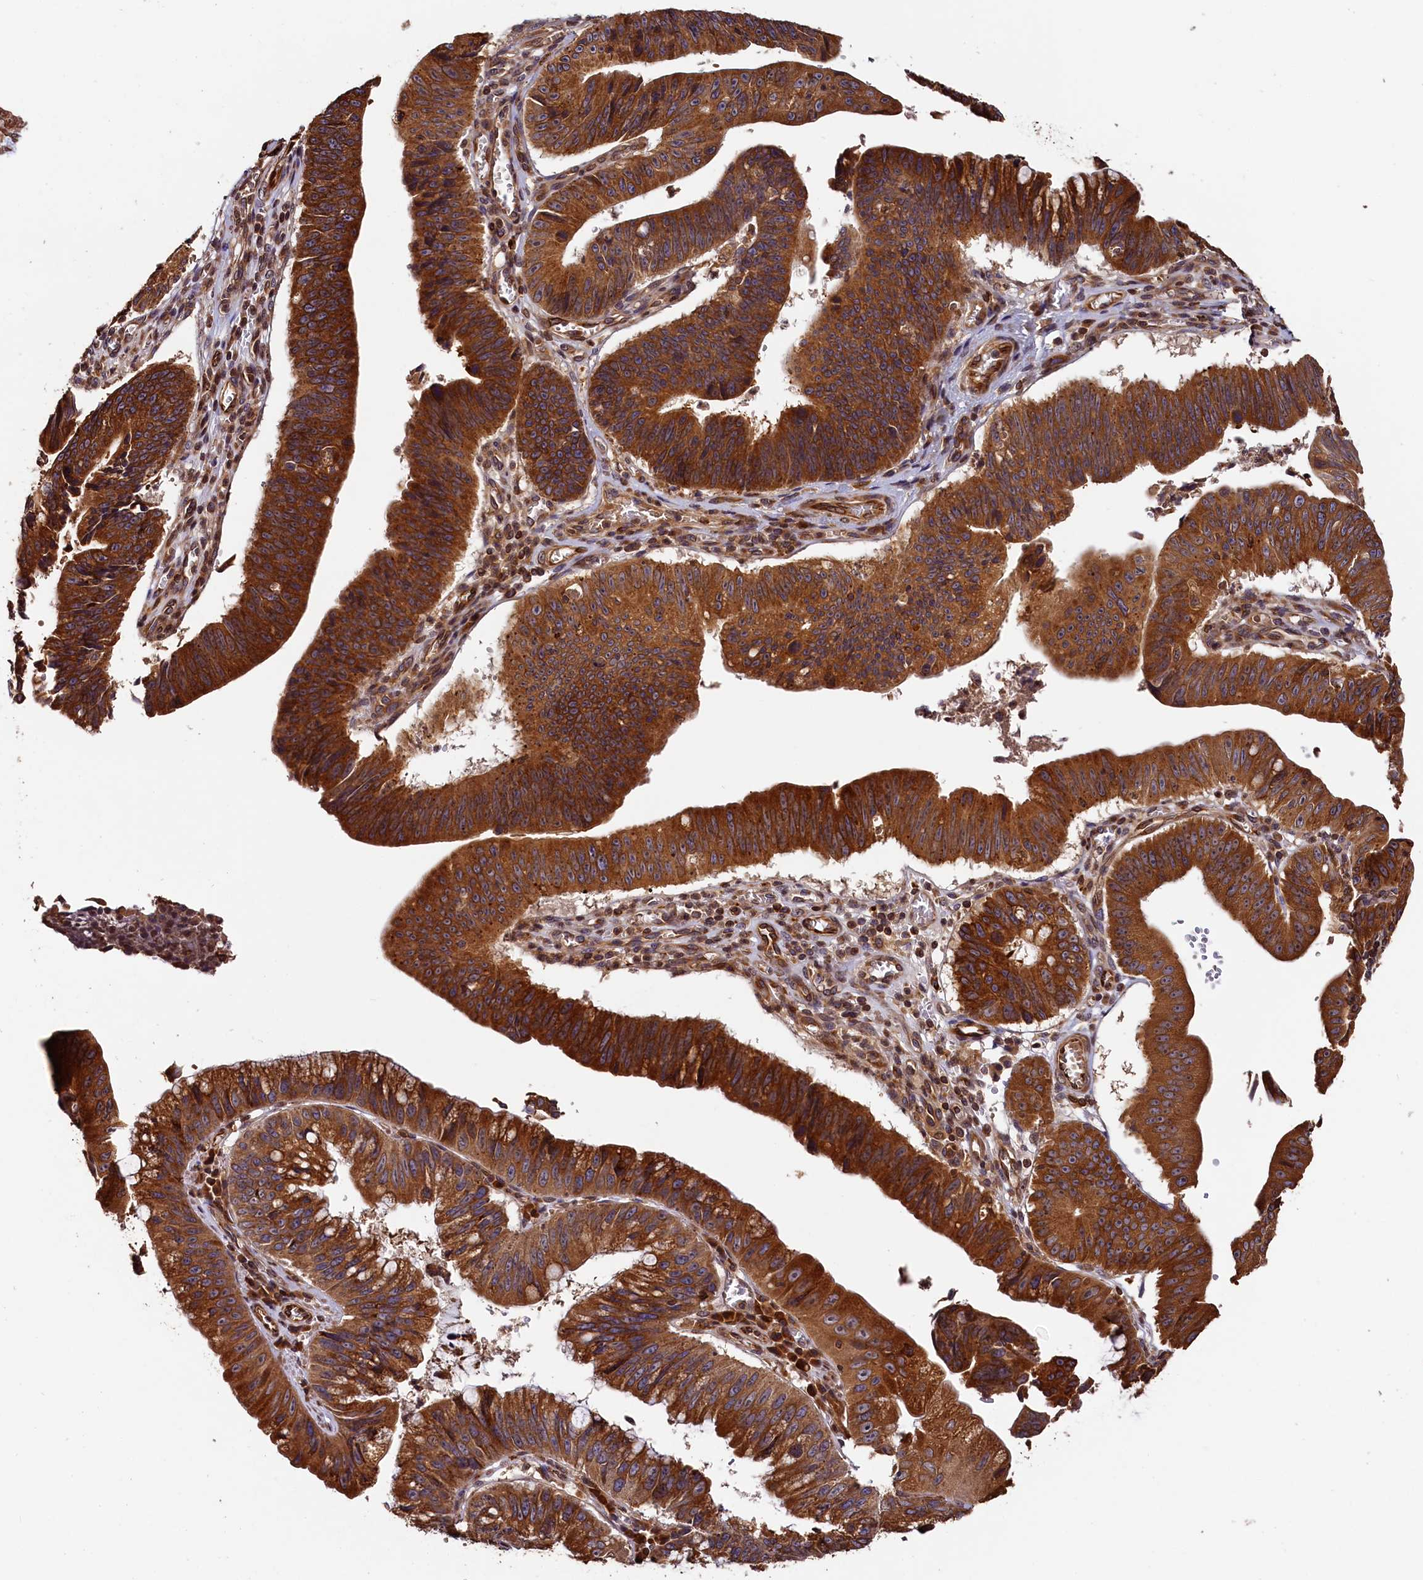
{"staining": {"intensity": "strong", "quantity": ">75%", "location": "cytoplasmic/membranous"}, "tissue": "stomach cancer", "cell_type": "Tumor cells", "image_type": "cancer", "snomed": [{"axis": "morphology", "description": "Adenocarcinoma, NOS"}, {"axis": "topography", "description": "Stomach"}], "caption": "Human stomach cancer stained with a brown dye reveals strong cytoplasmic/membranous positive staining in approximately >75% of tumor cells.", "gene": "HMOX2", "patient": {"sex": "male", "age": 59}}